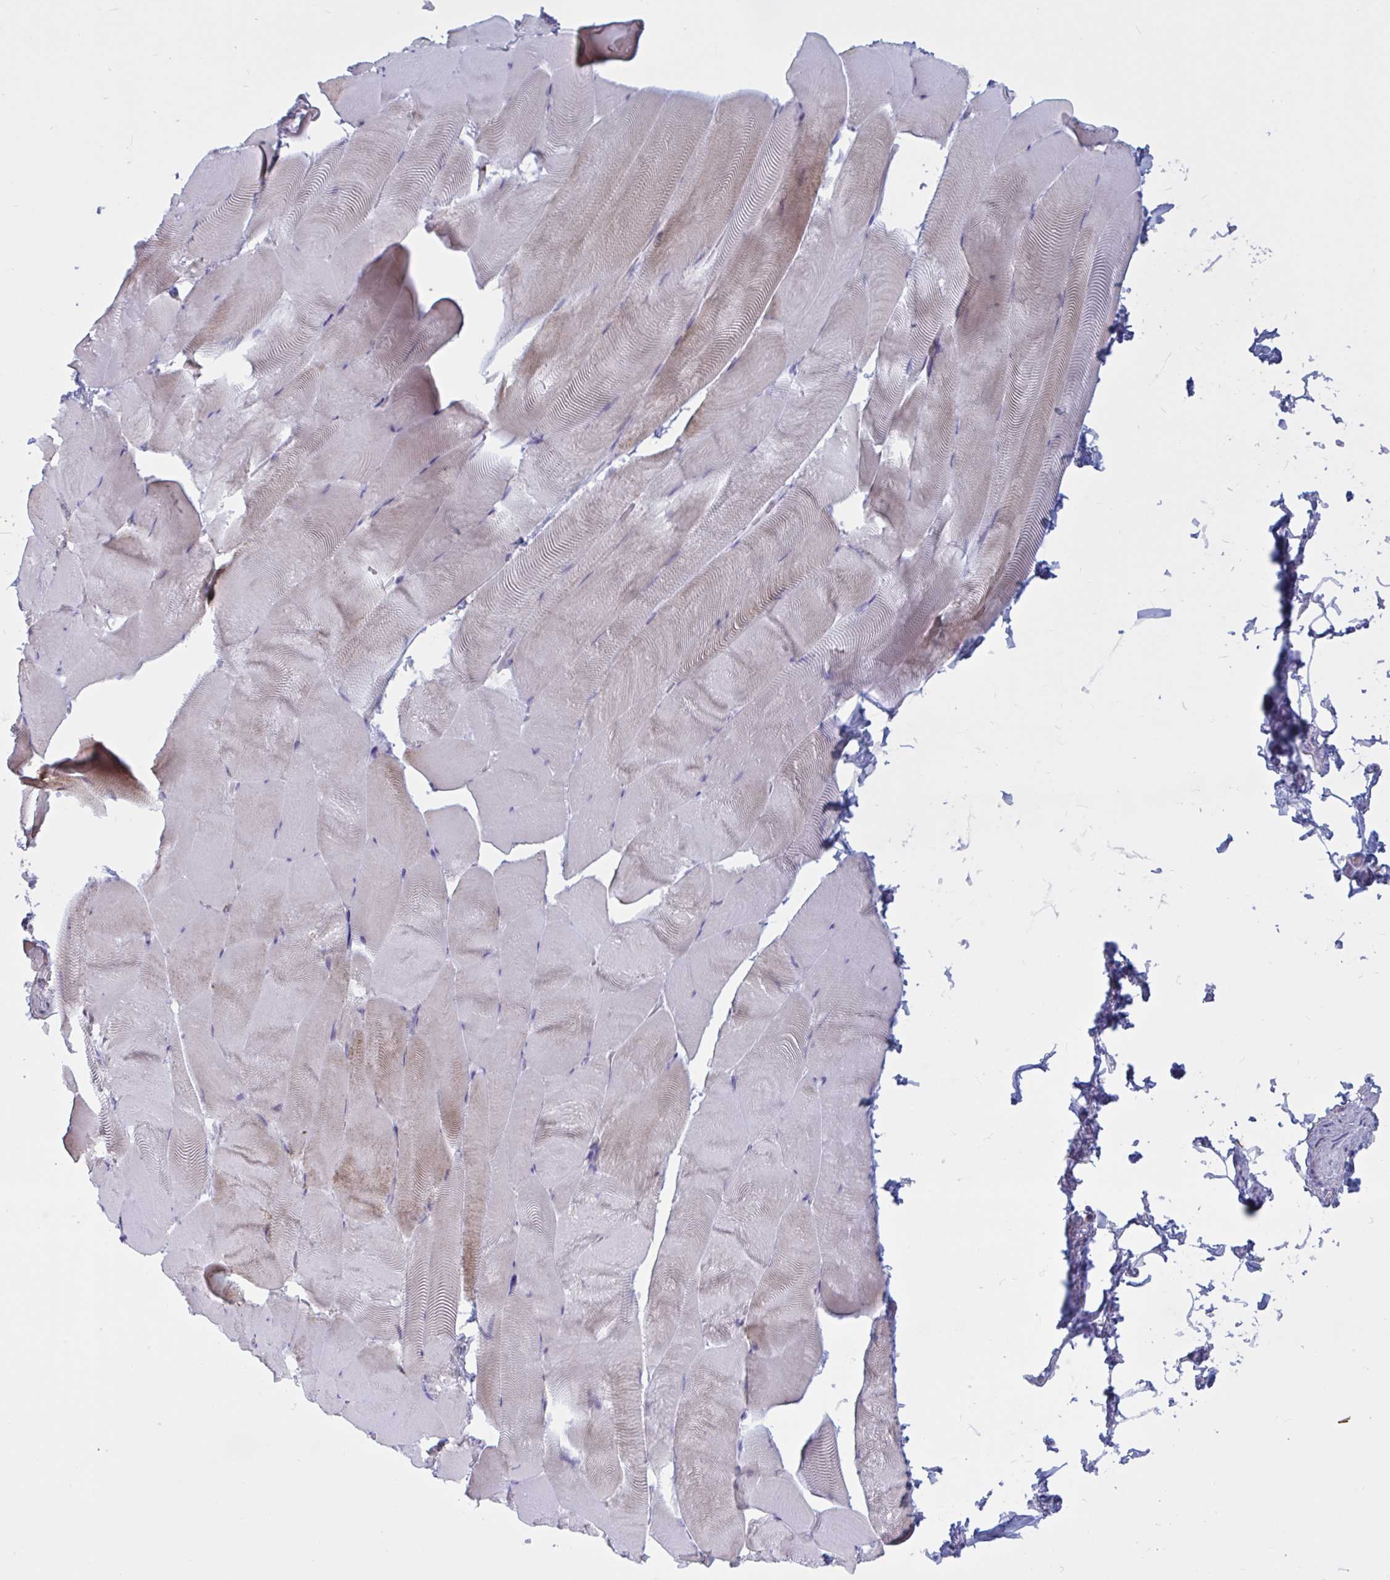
{"staining": {"intensity": "weak", "quantity": "<25%", "location": "cytoplasmic/membranous"}, "tissue": "skeletal muscle", "cell_type": "Myocytes", "image_type": "normal", "snomed": [{"axis": "morphology", "description": "Normal tissue, NOS"}, {"axis": "topography", "description": "Skeletal muscle"}], "caption": "Immunohistochemical staining of normal human skeletal muscle demonstrates no significant expression in myocytes.", "gene": "ATG9A", "patient": {"sex": "female", "age": 64}}